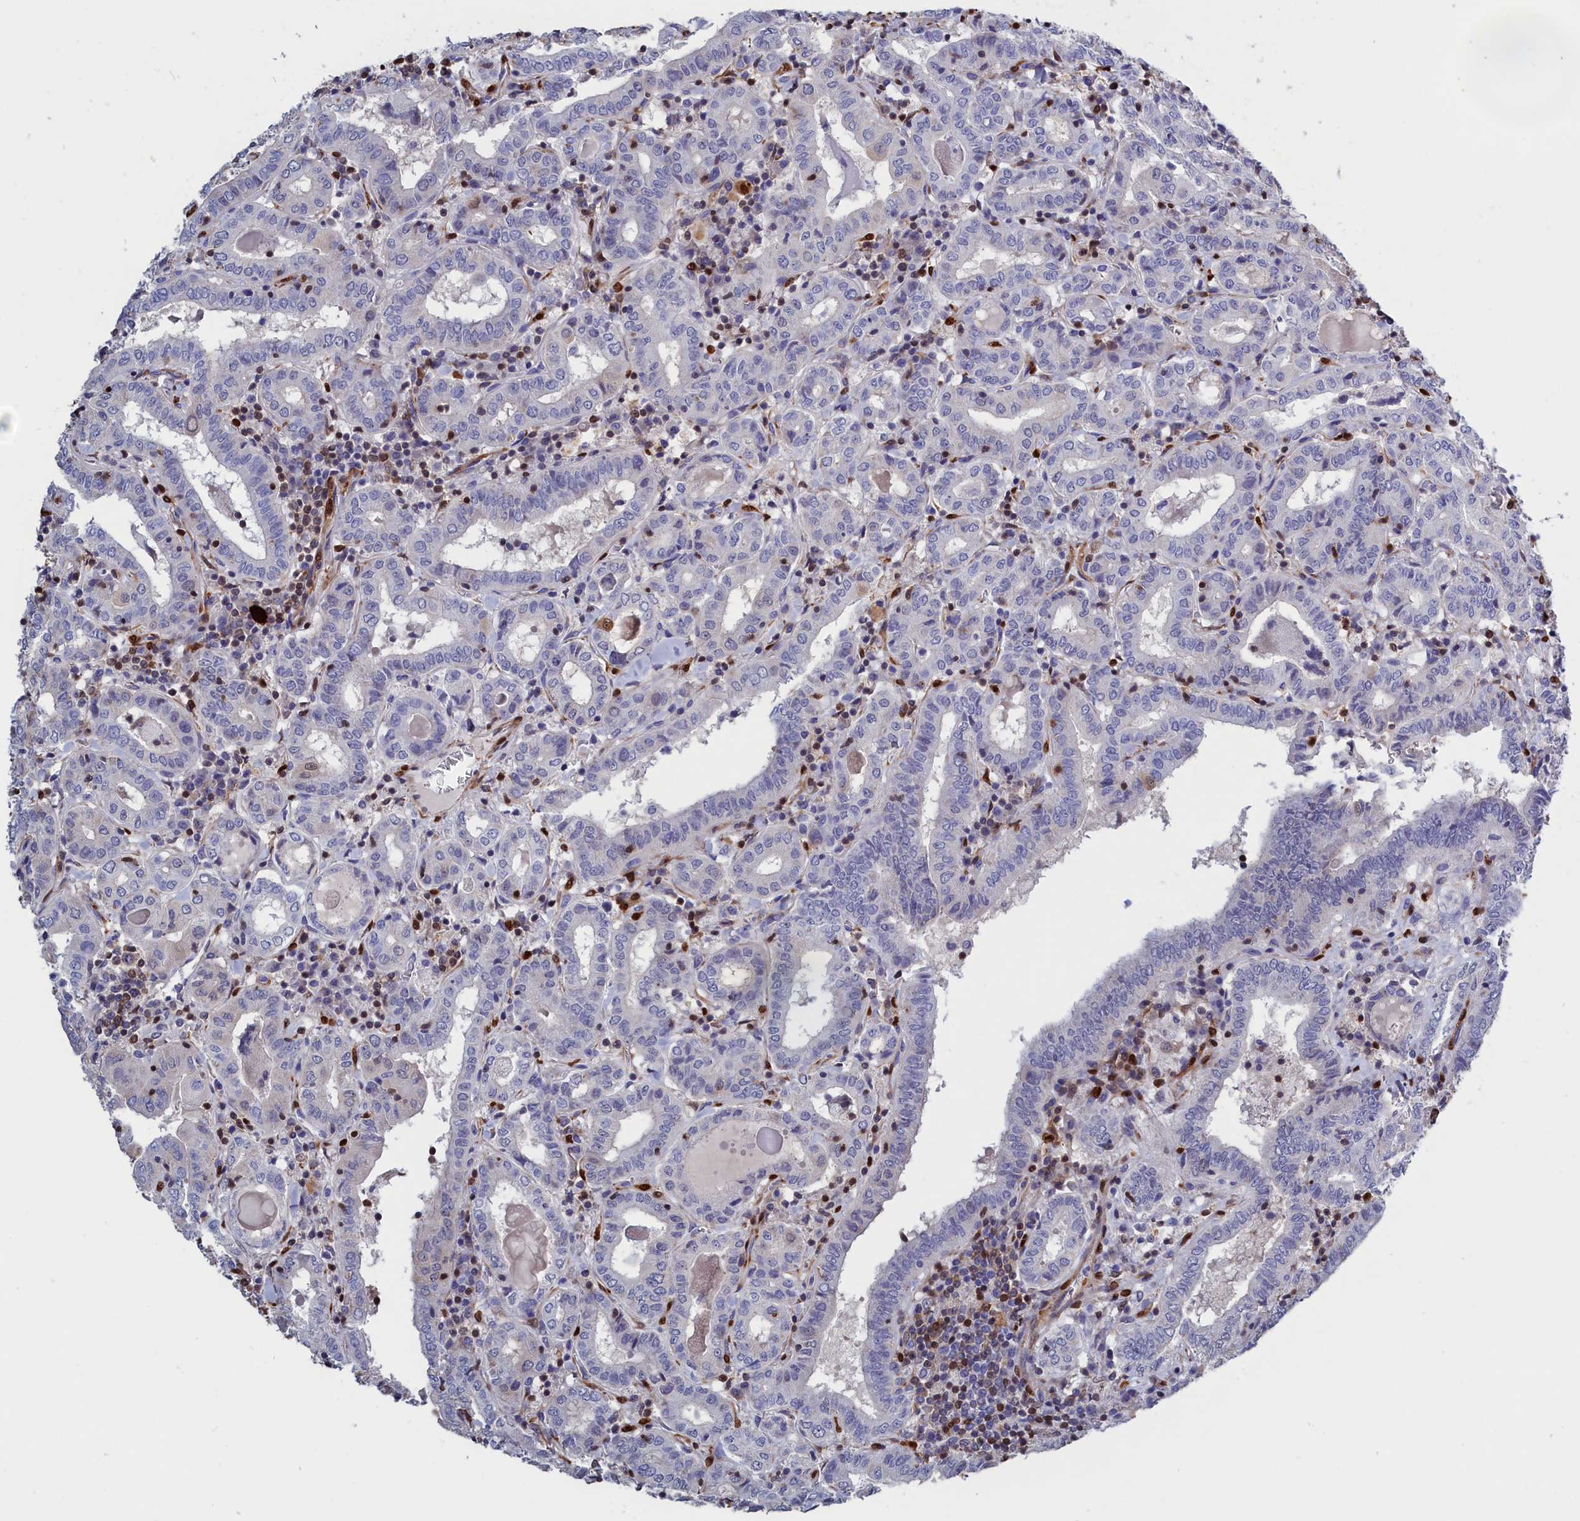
{"staining": {"intensity": "negative", "quantity": "none", "location": "none"}, "tissue": "thyroid cancer", "cell_type": "Tumor cells", "image_type": "cancer", "snomed": [{"axis": "morphology", "description": "Papillary adenocarcinoma, NOS"}, {"axis": "topography", "description": "Thyroid gland"}], "caption": "Immunohistochemical staining of thyroid papillary adenocarcinoma exhibits no significant staining in tumor cells.", "gene": "CRIP1", "patient": {"sex": "female", "age": 72}}